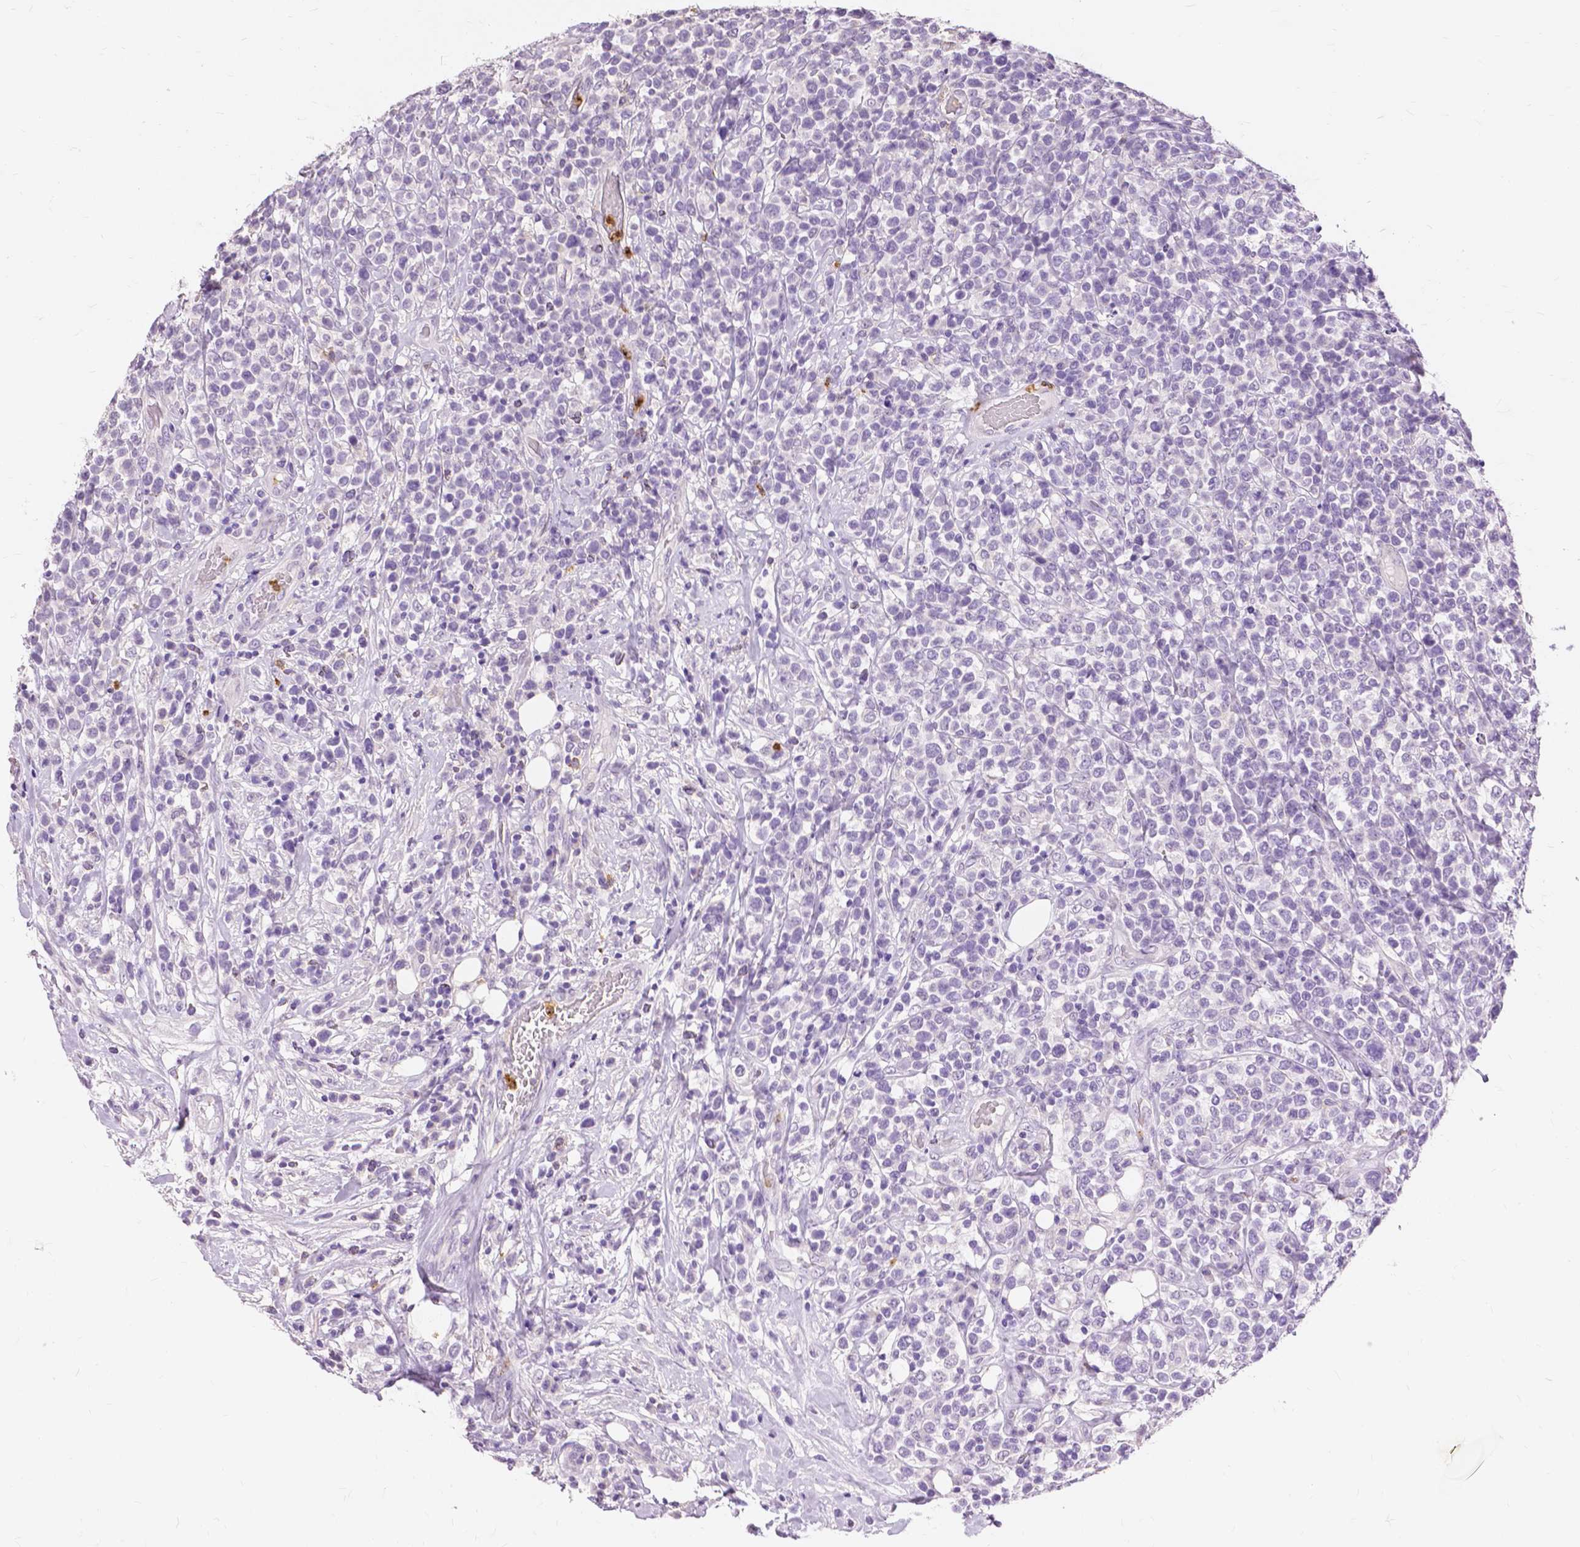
{"staining": {"intensity": "negative", "quantity": "none", "location": "none"}, "tissue": "lymphoma", "cell_type": "Tumor cells", "image_type": "cancer", "snomed": [{"axis": "morphology", "description": "Malignant lymphoma, non-Hodgkin's type, High grade"}, {"axis": "topography", "description": "Soft tissue"}], "caption": "Tumor cells are negative for protein expression in human malignant lymphoma, non-Hodgkin's type (high-grade).", "gene": "CXCR2", "patient": {"sex": "female", "age": 56}}